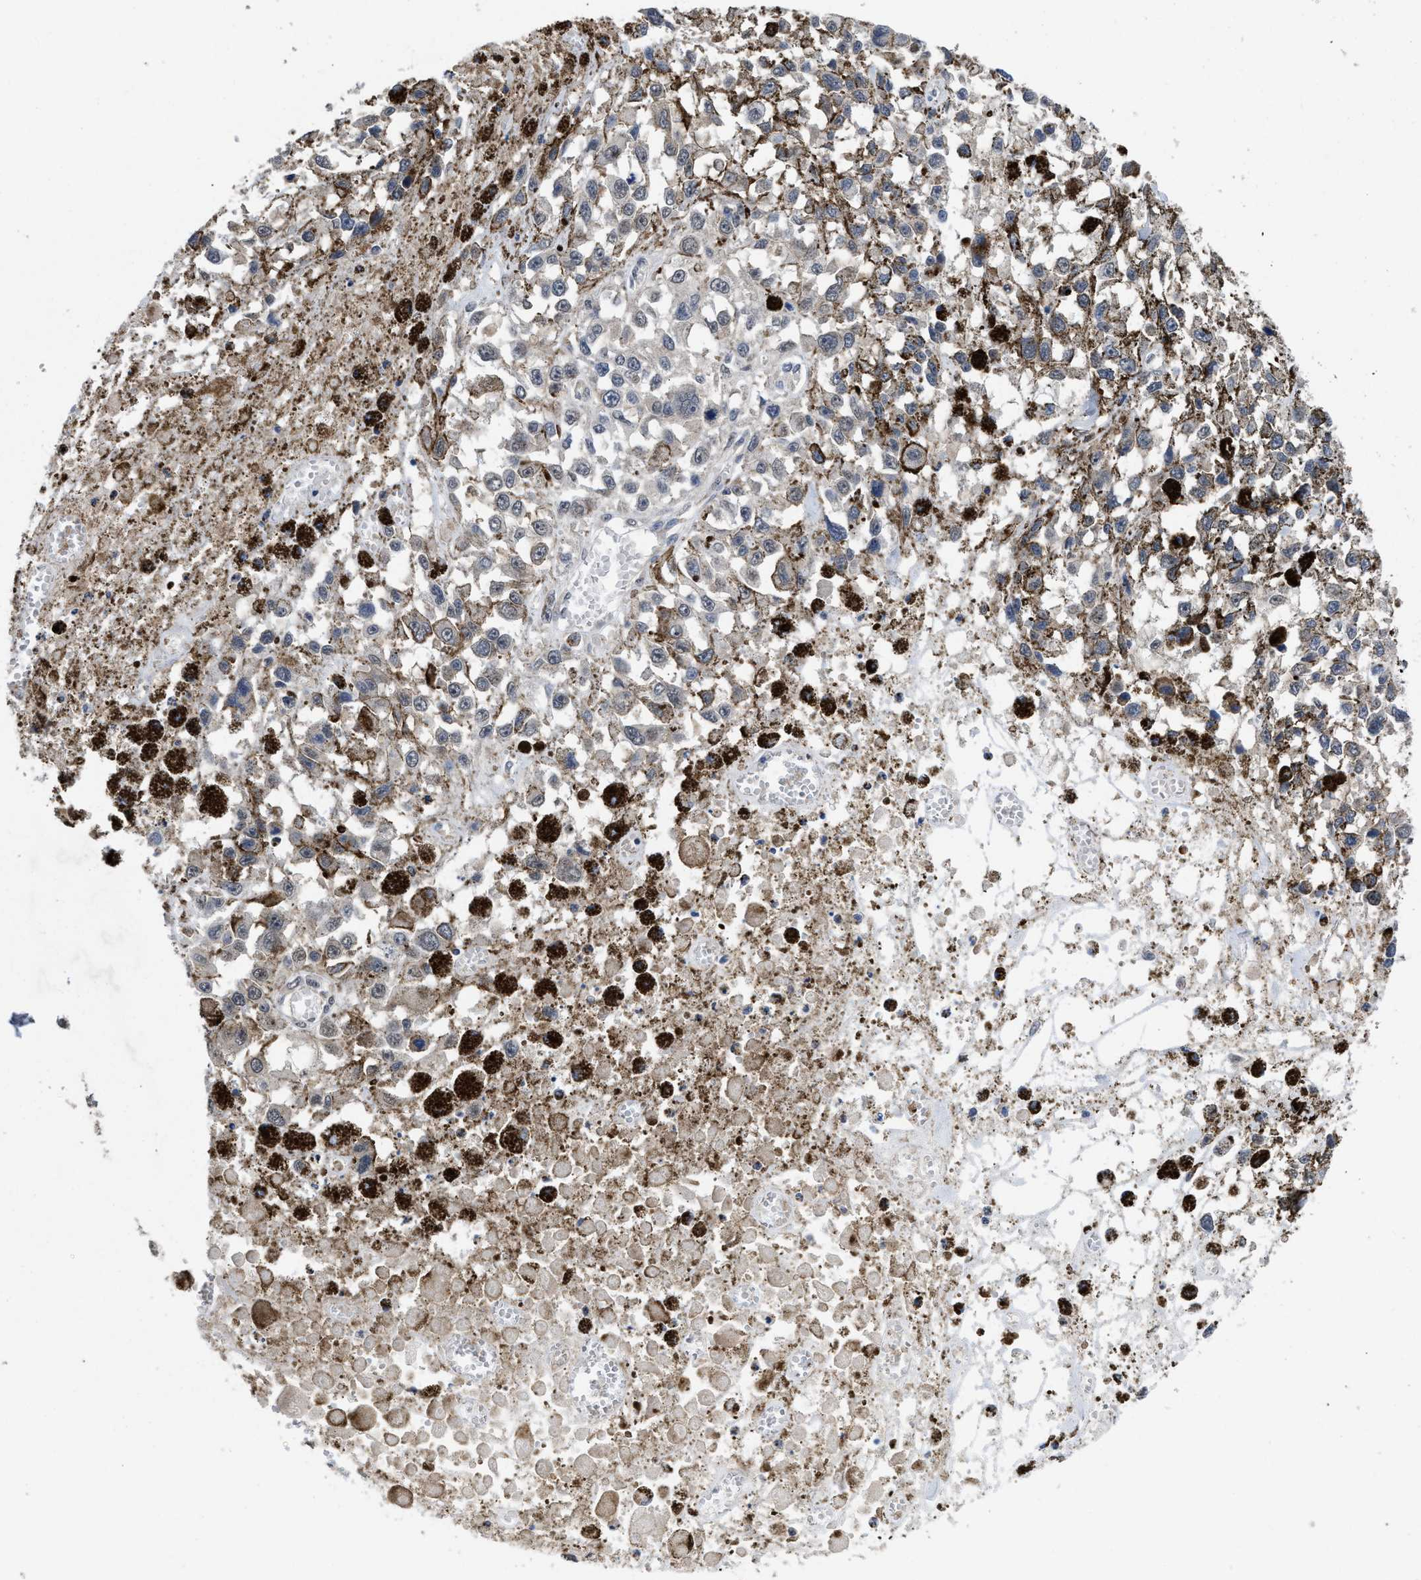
{"staining": {"intensity": "negative", "quantity": "none", "location": "none"}, "tissue": "melanoma", "cell_type": "Tumor cells", "image_type": "cancer", "snomed": [{"axis": "morphology", "description": "Malignant melanoma, Metastatic site"}, {"axis": "topography", "description": "Lymph node"}], "caption": "There is no significant staining in tumor cells of melanoma. (DAB (3,3'-diaminobenzidine) IHC, high magnification).", "gene": "PKD2", "patient": {"sex": "male", "age": 59}}